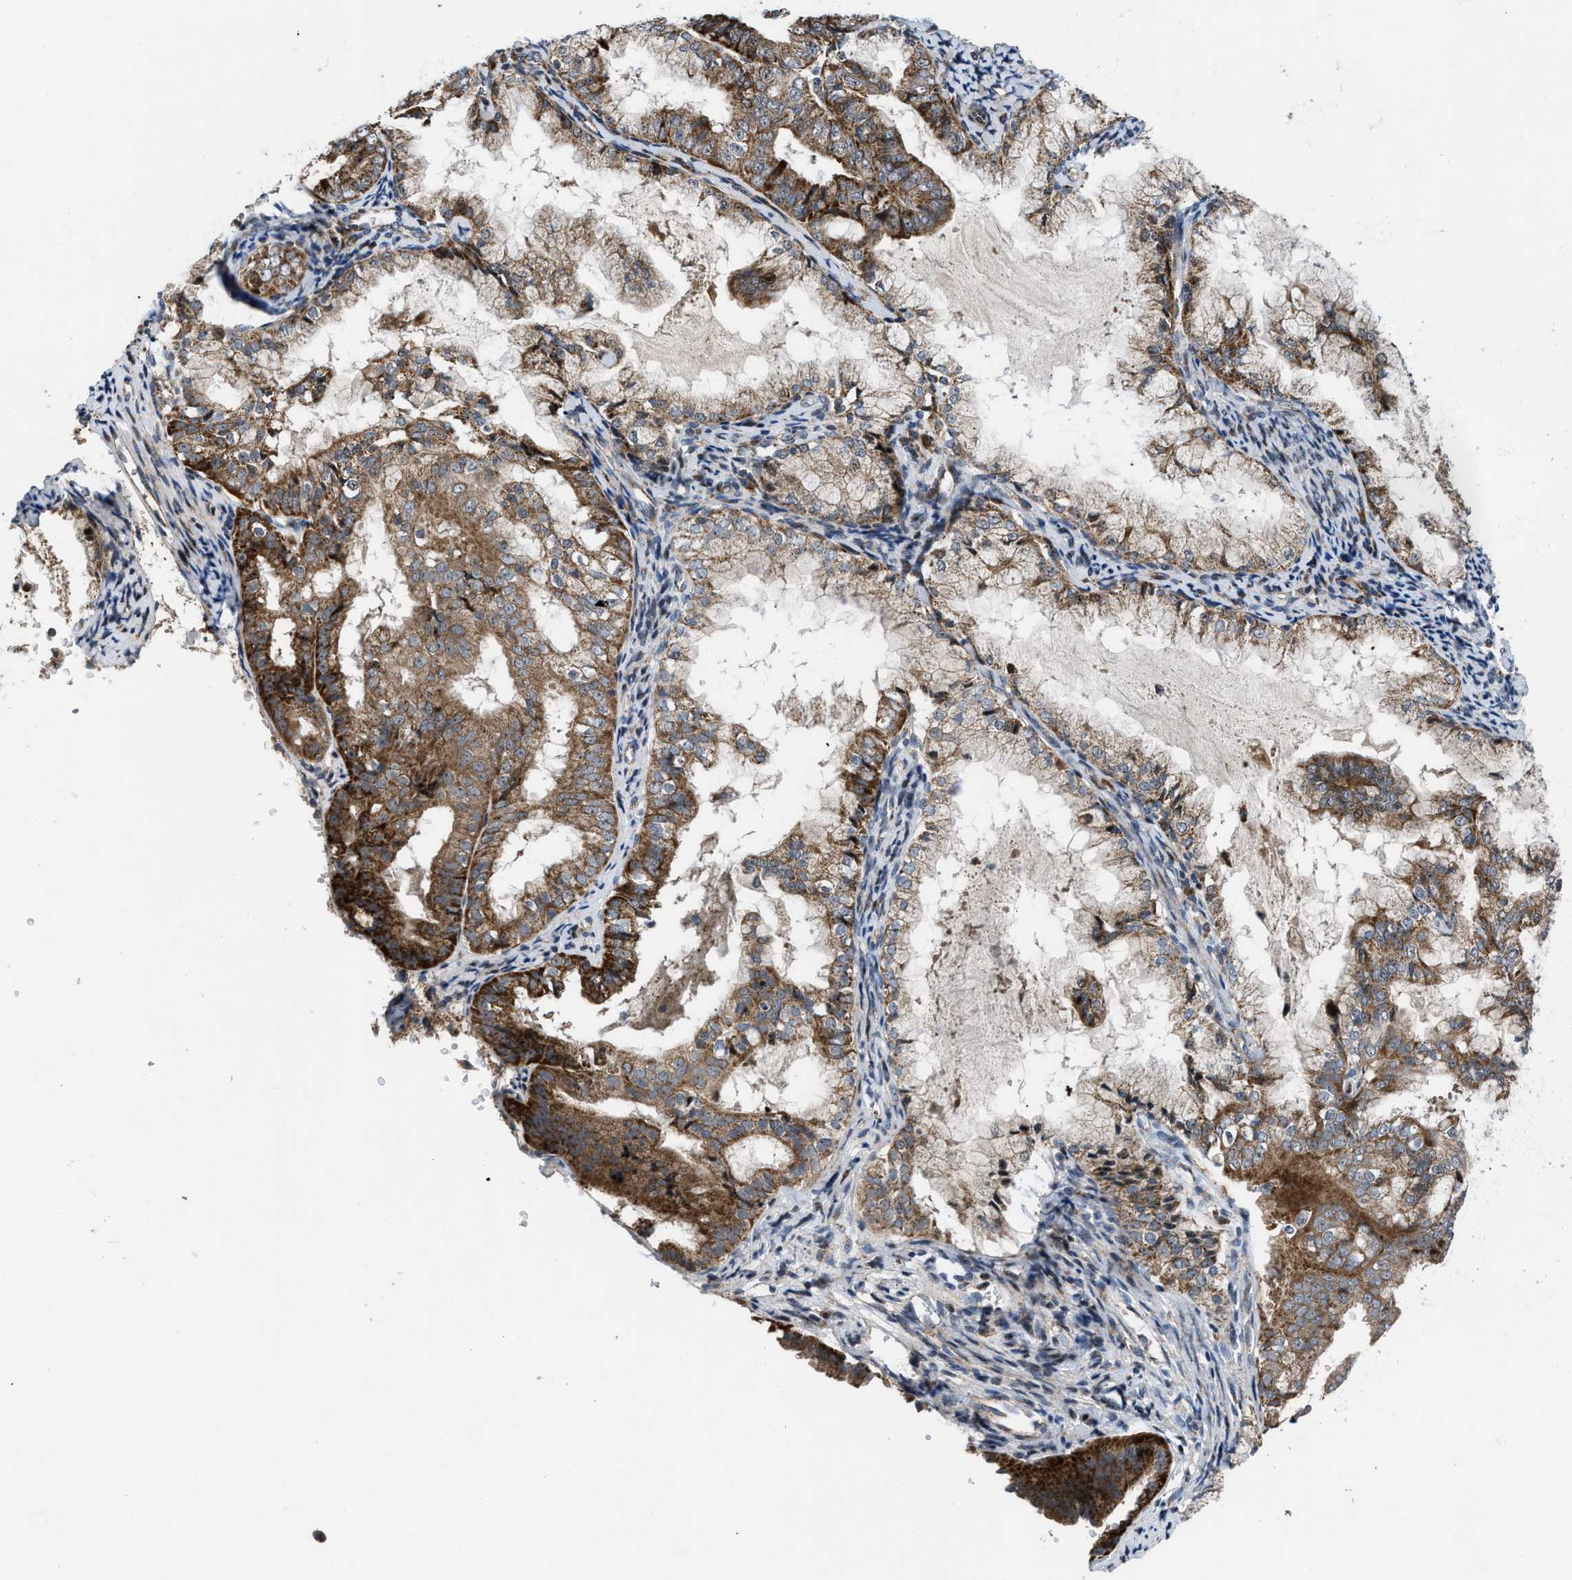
{"staining": {"intensity": "strong", "quantity": ">75%", "location": "cytoplasmic/membranous"}, "tissue": "endometrial cancer", "cell_type": "Tumor cells", "image_type": "cancer", "snomed": [{"axis": "morphology", "description": "Adenocarcinoma, NOS"}, {"axis": "topography", "description": "Endometrium"}], "caption": "Protein staining demonstrates strong cytoplasmic/membranous staining in about >75% of tumor cells in endometrial cancer (adenocarcinoma).", "gene": "AP3M2", "patient": {"sex": "female", "age": 63}}